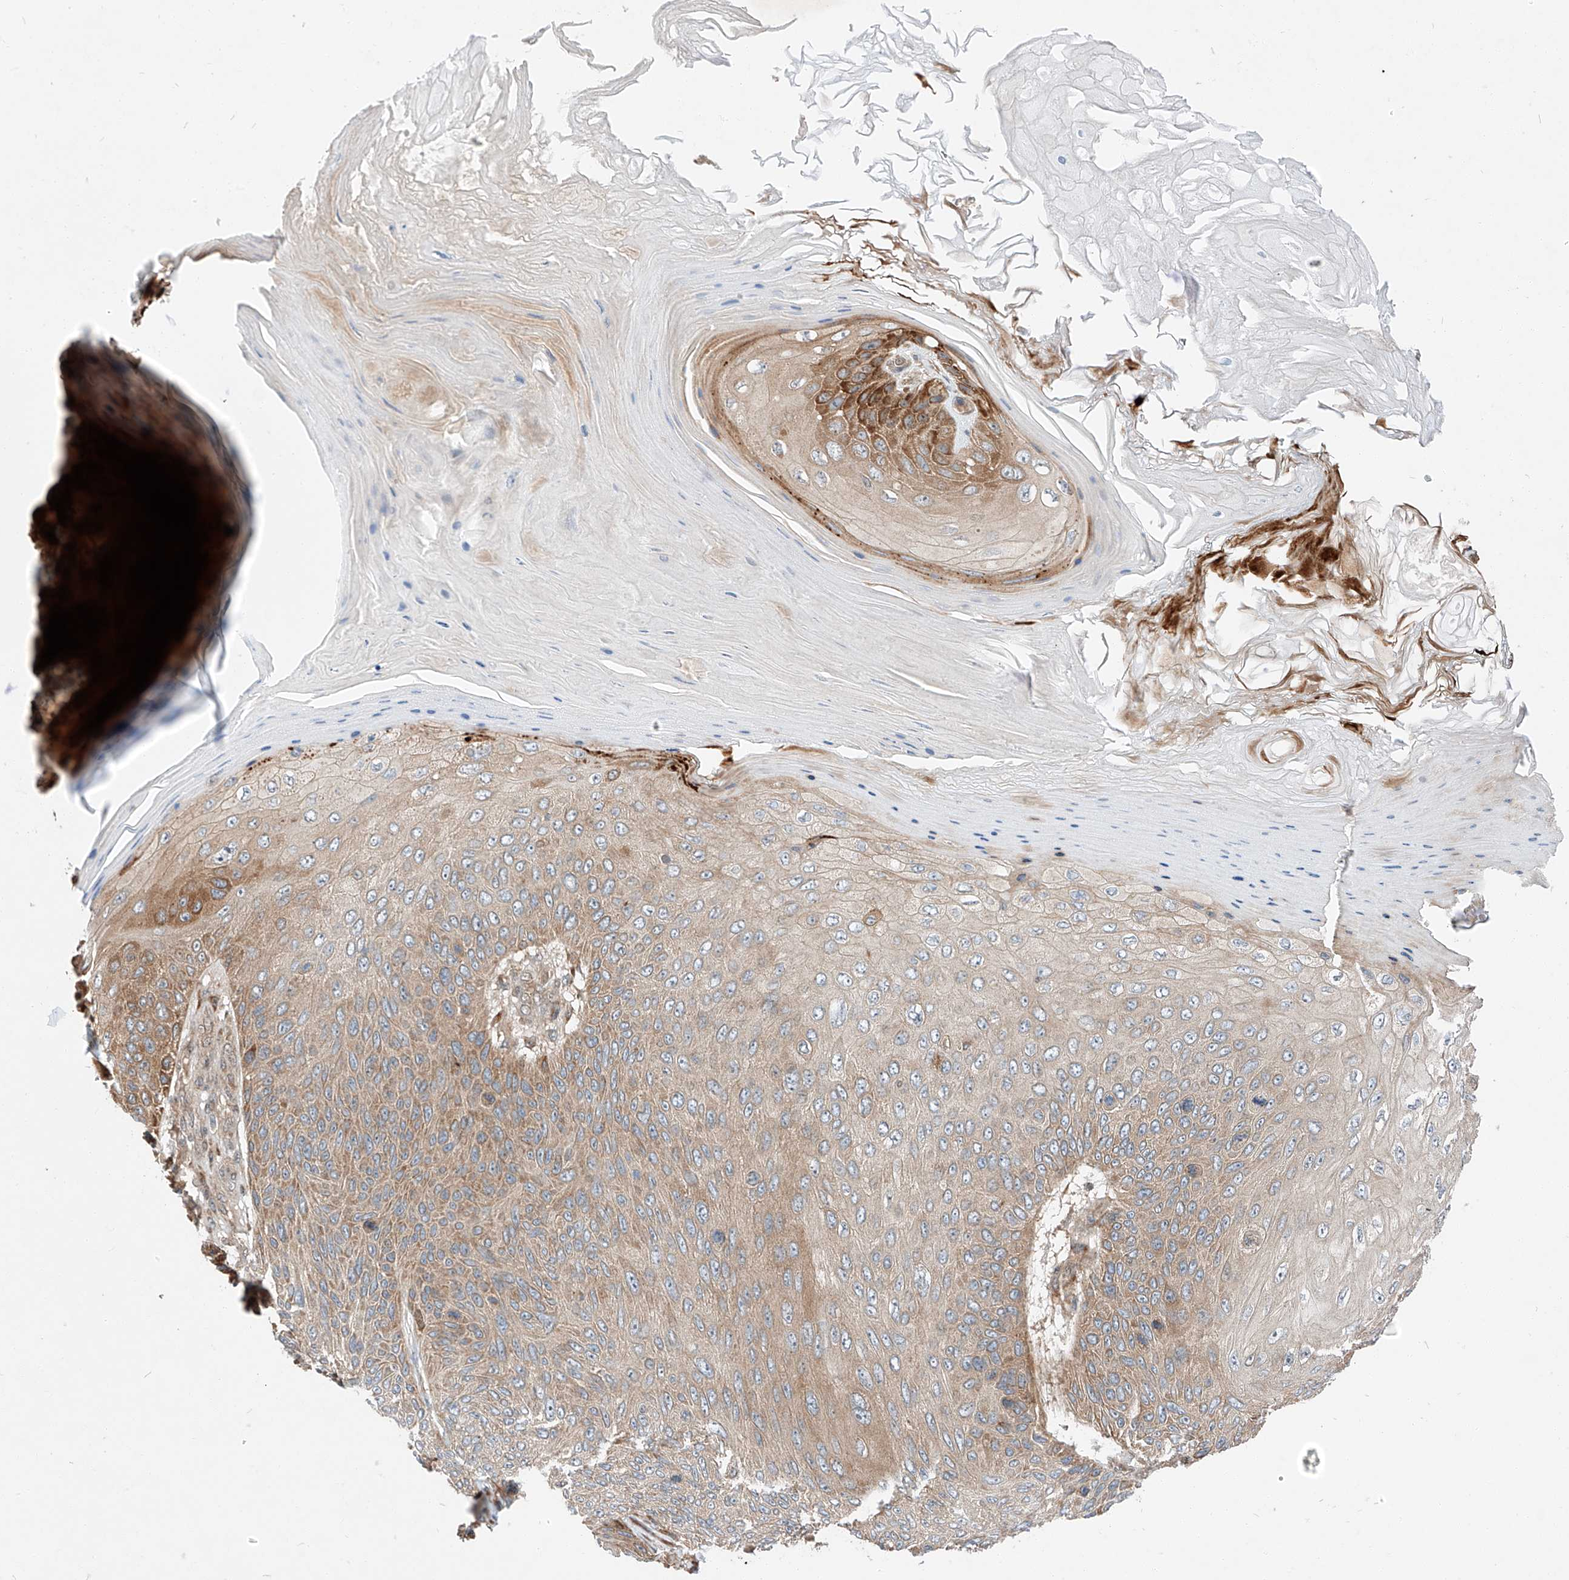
{"staining": {"intensity": "moderate", "quantity": ">75%", "location": "cytoplasmic/membranous"}, "tissue": "skin cancer", "cell_type": "Tumor cells", "image_type": "cancer", "snomed": [{"axis": "morphology", "description": "Squamous cell carcinoma, NOS"}, {"axis": "topography", "description": "Skin"}], "caption": "Immunohistochemical staining of human skin squamous cell carcinoma demonstrates medium levels of moderate cytoplasmic/membranous positivity in about >75% of tumor cells. The protein of interest is stained brown, and the nuclei are stained in blue (DAB (3,3'-diaminobenzidine) IHC with brightfield microscopy, high magnification).", "gene": "RUSC1", "patient": {"sex": "female", "age": 88}}